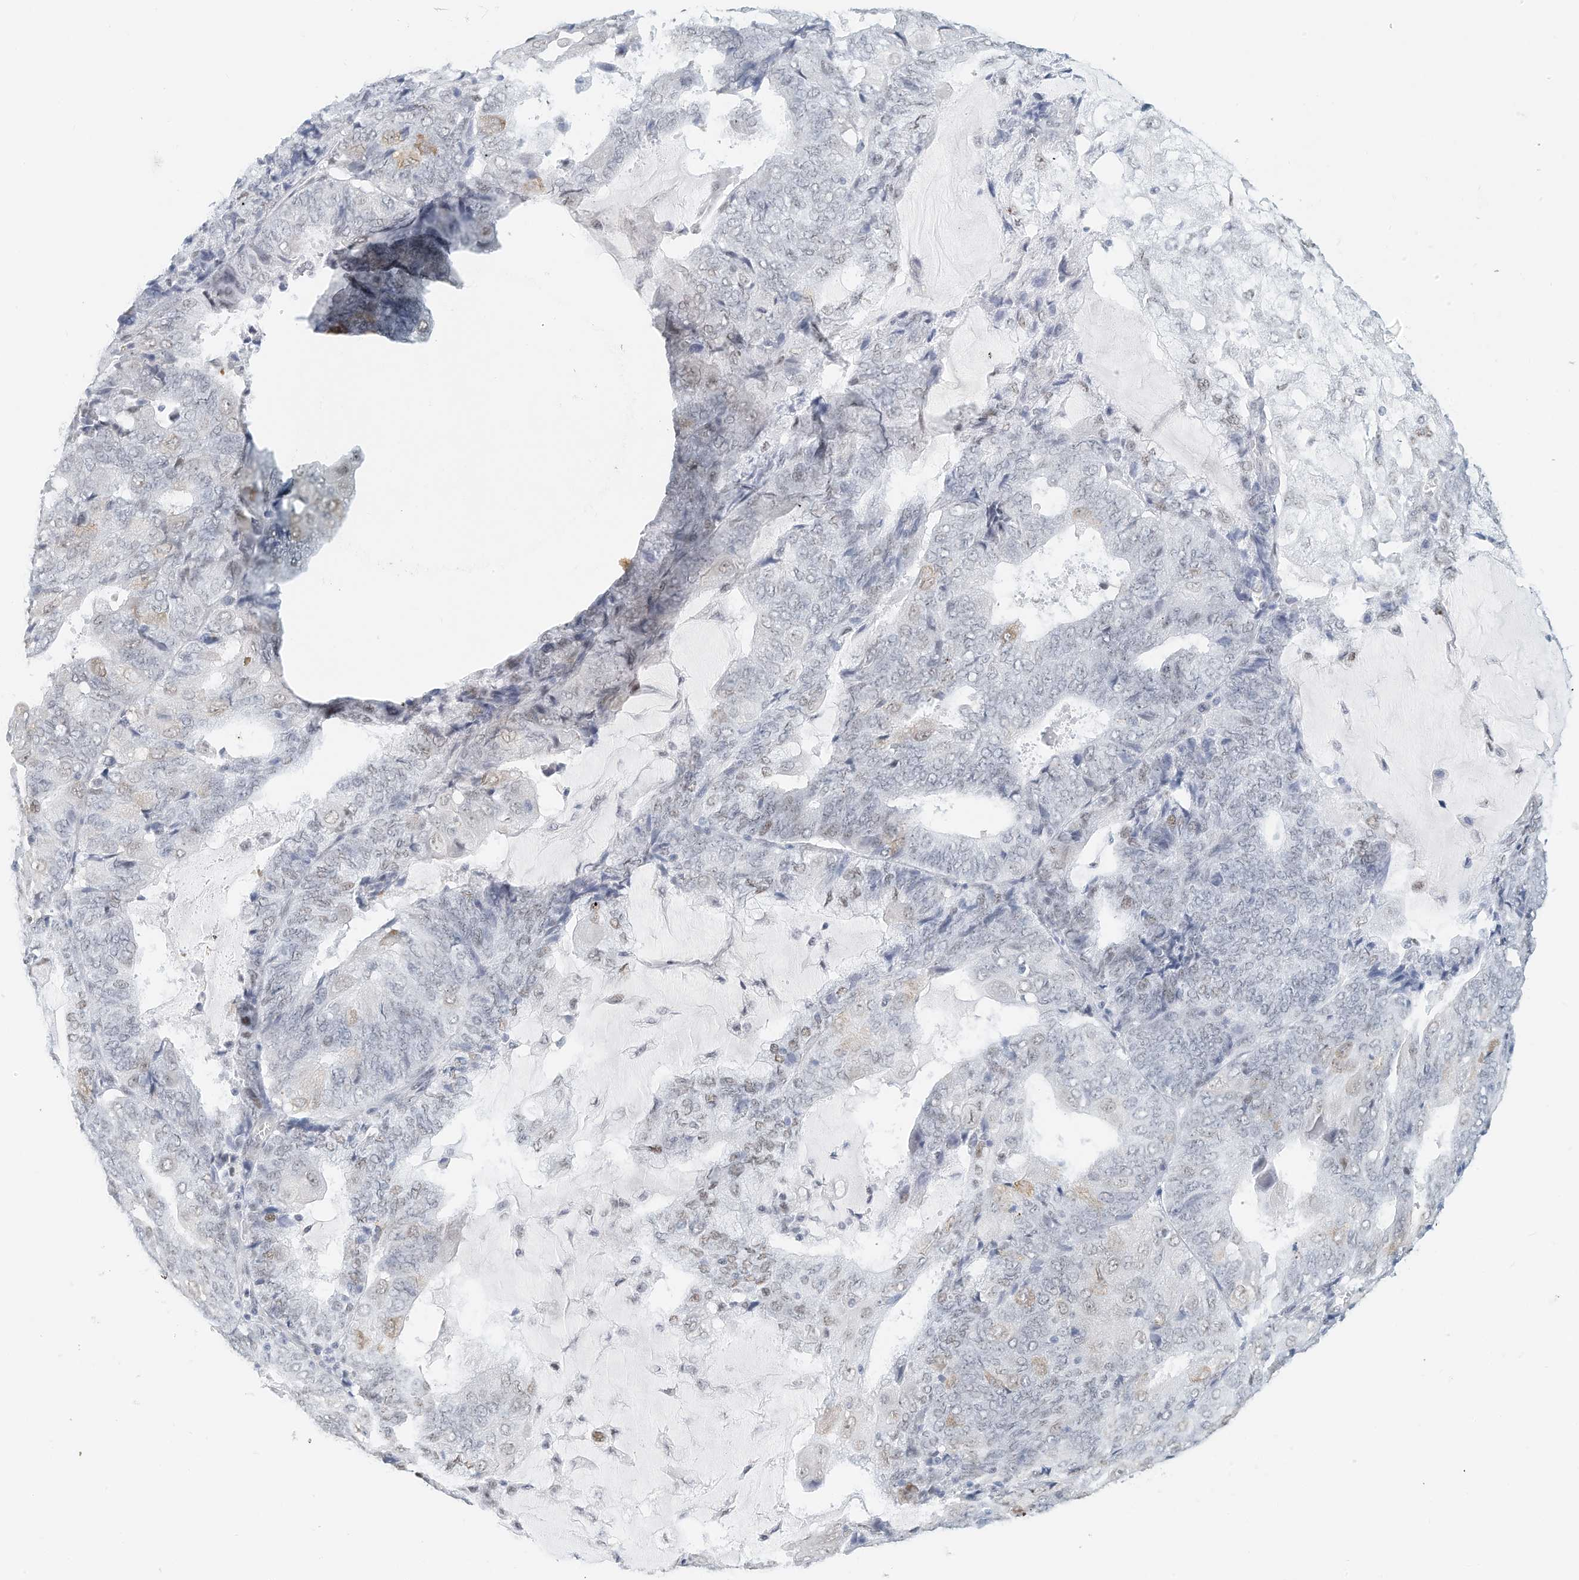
{"staining": {"intensity": "weak", "quantity": "<25%", "location": "nuclear"}, "tissue": "endometrial cancer", "cell_type": "Tumor cells", "image_type": "cancer", "snomed": [{"axis": "morphology", "description": "Adenocarcinoma, NOS"}, {"axis": "topography", "description": "Endometrium"}], "caption": "Protein analysis of endometrial adenocarcinoma displays no significant positivity in tumor cells. Brightfield microscopy of immunohistochemistry stained with DAB (3,3'-diaminobenzidine) (brown) and hematoxylin (blue), captured at high magnification.", "gene": "ARHGAP28", "patient": {"sex": "female", "age": 81}}